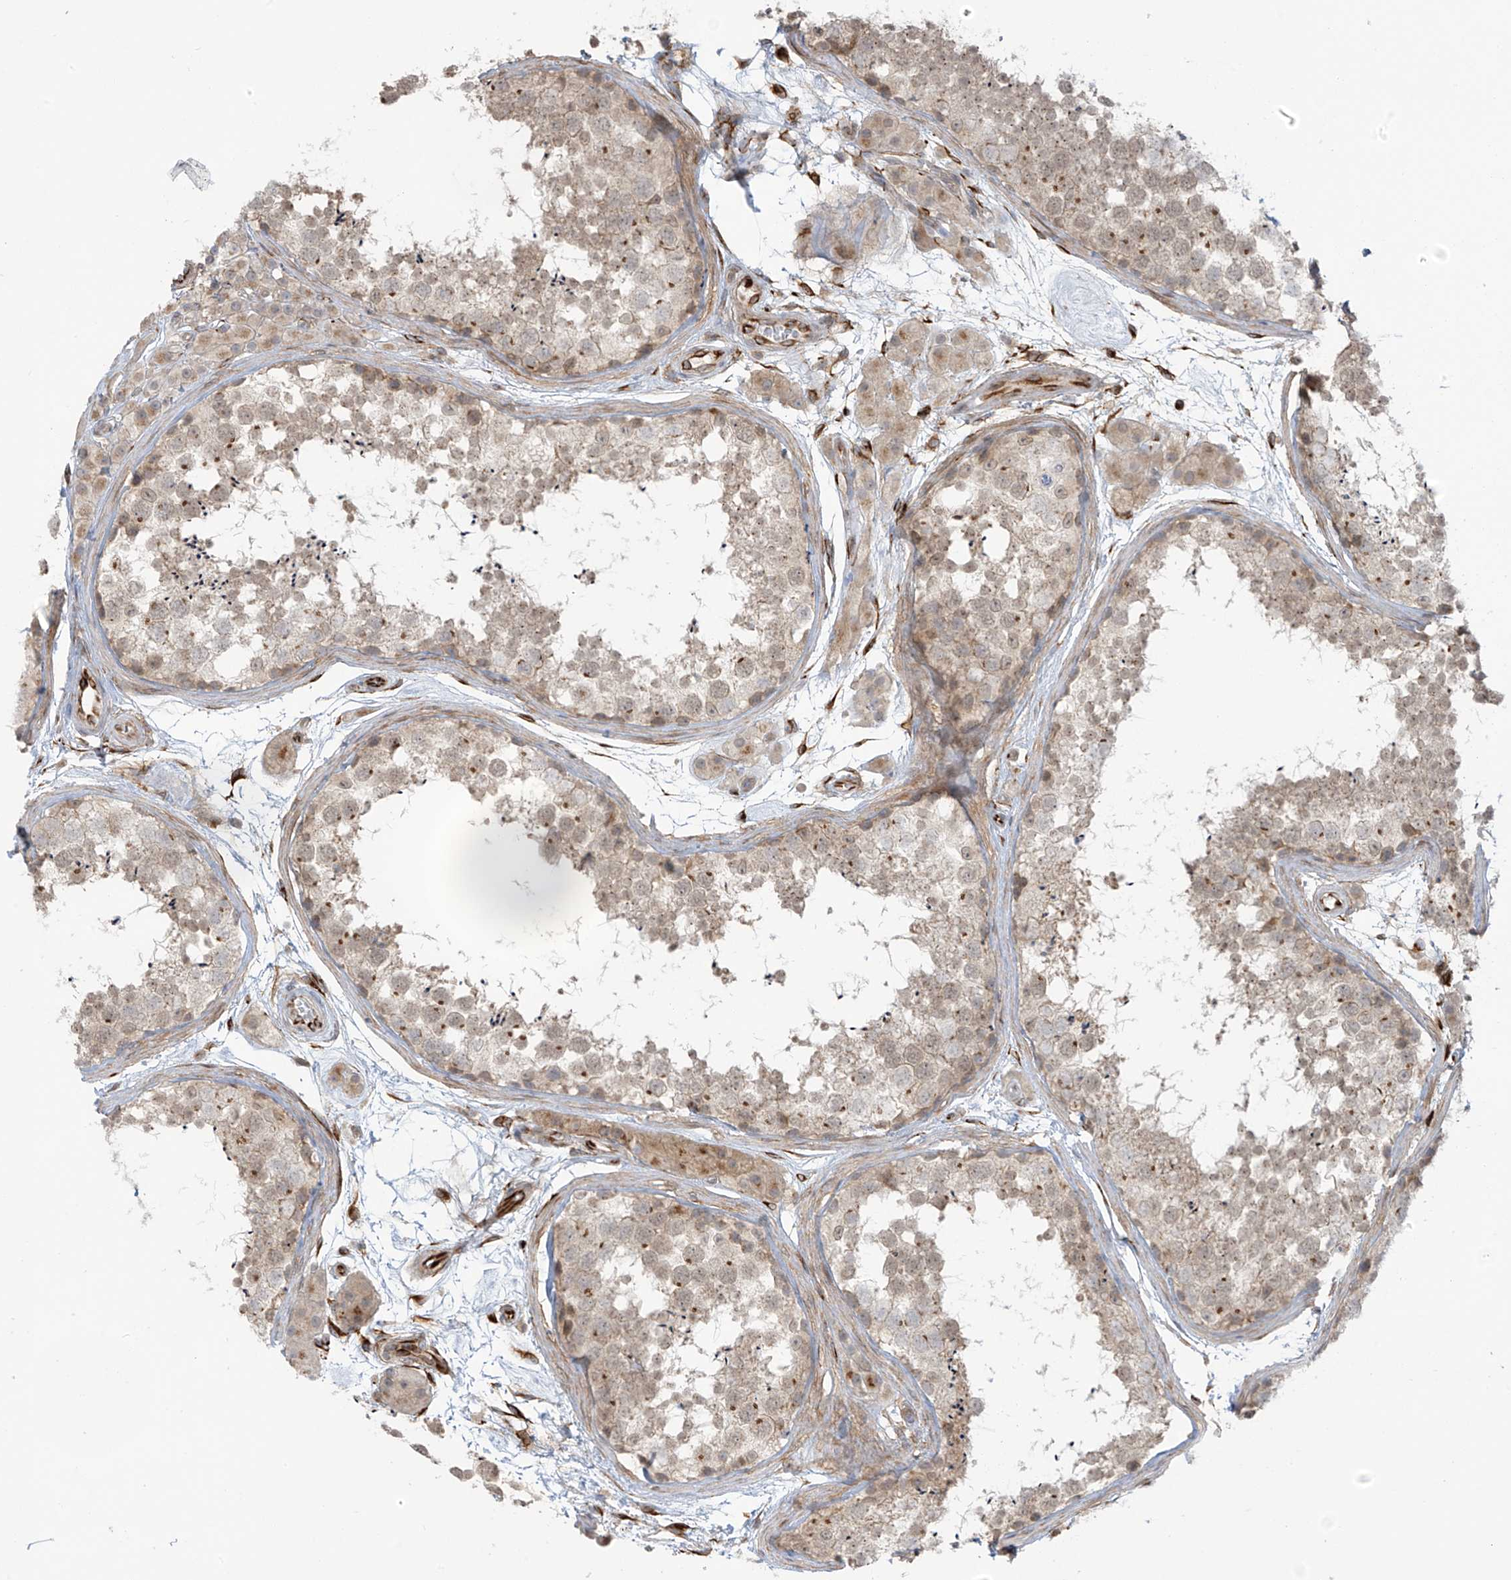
{"staining": {"intensity": "moderate", "quantity": "<25%", "location": "cytoplasmic/membranous"}, "tissue": "testis", "cell_type": "Cells in seminiferous ducts", "image_type": "normal", "snomed": [{"axis": "morphology", "description": "Normal tissue, NOS"}, {"axis": "topography", "description": "Testis"}], "caption": "High-magnification brightfield microscopy of normal testis stained with DAB (brown) and counterstained with hematoxylin (blue). cells in seminiferous ducts exhibit moderate cytoplasmic/membranous expression is seen in approximately<25% of cells. (DAB (3,3'-diaminobenzidine) IHC with brightfield microscopy, high magnification).", "gene": "HS6ST2", "patient": {"sex": "male", "age": 56}}